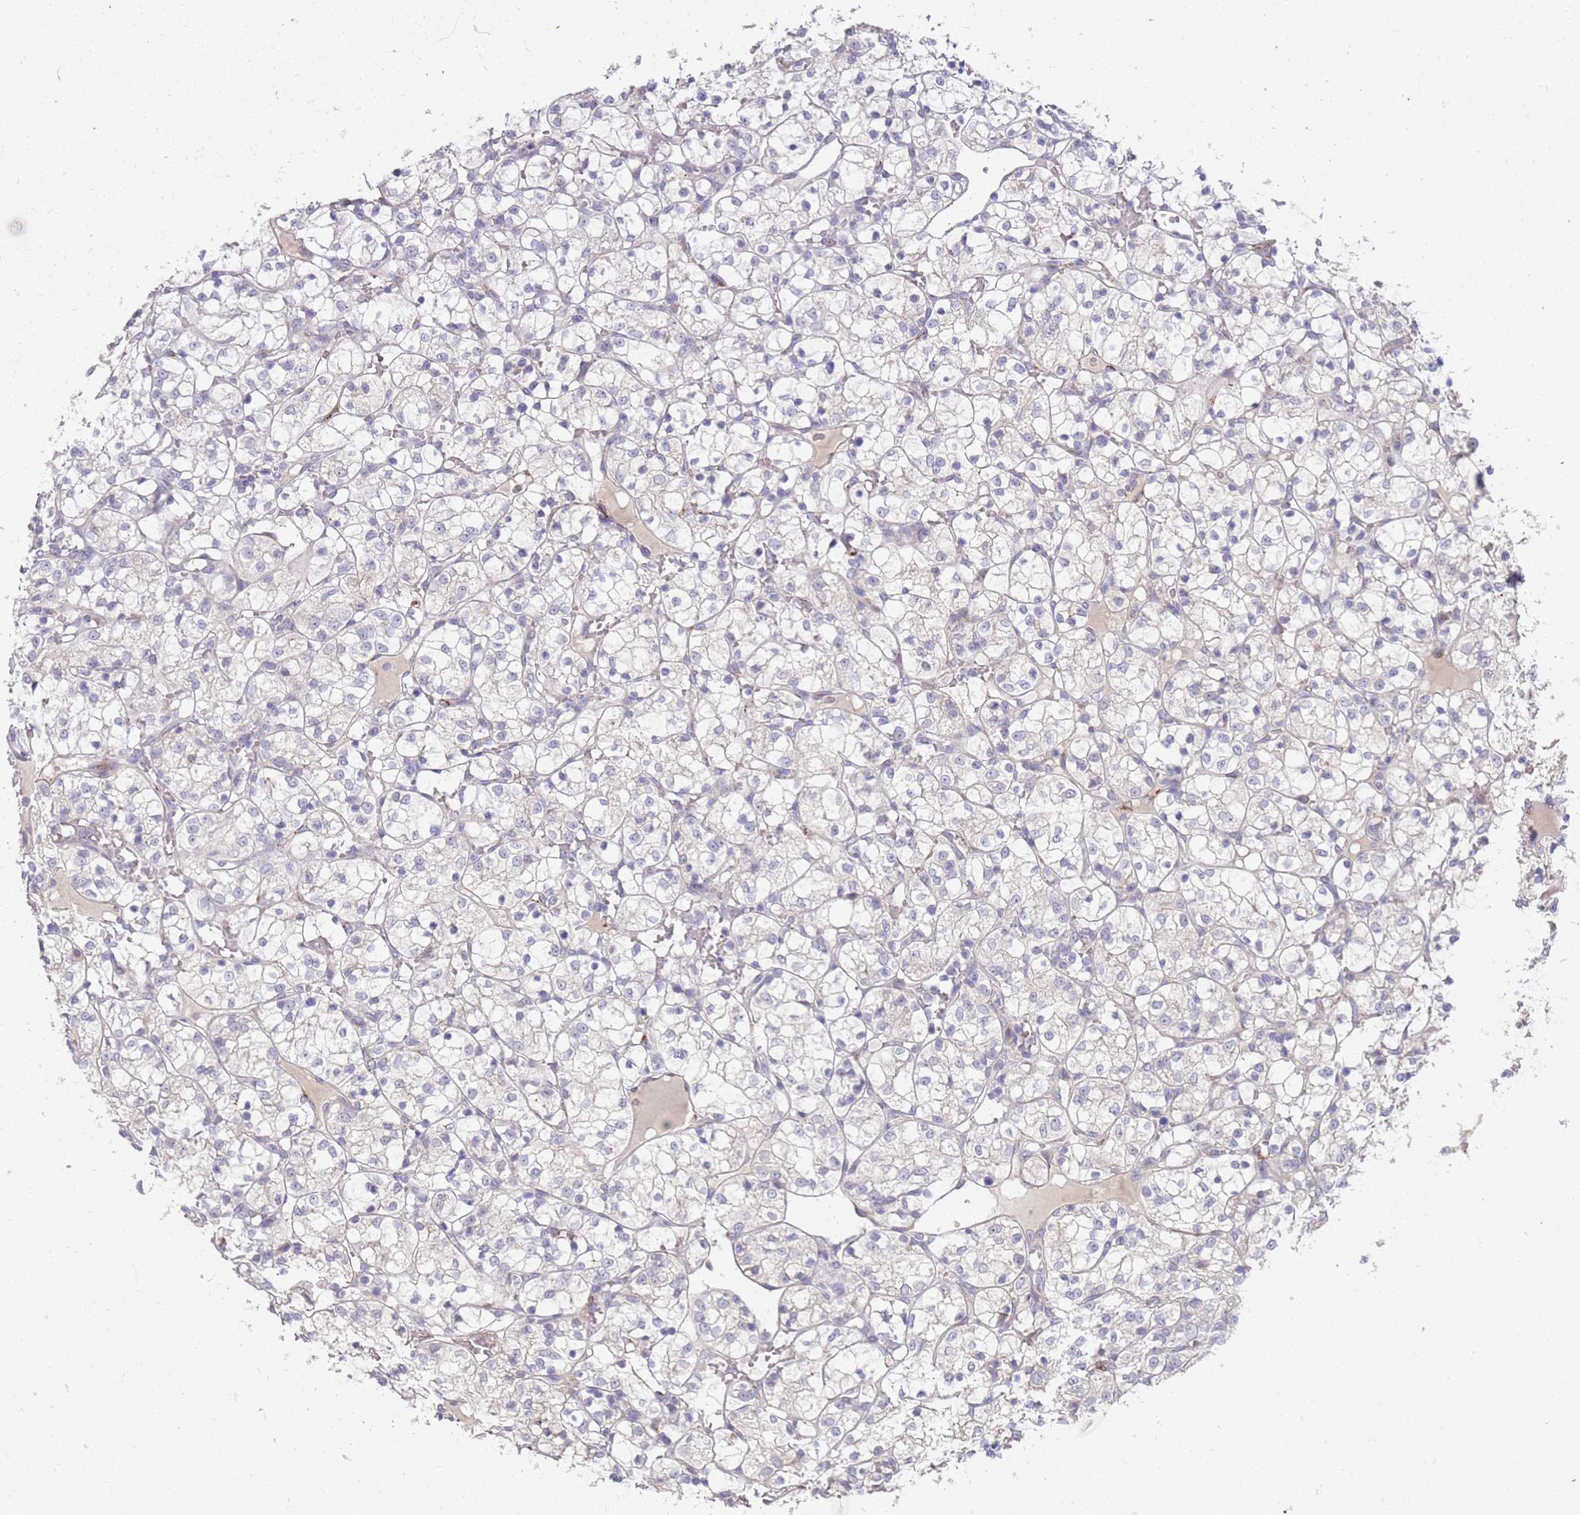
{"staining": {"intensity": "negative", "quantity": "none", "location": "none"}, "tissue": "renal cancer", "cell_type": "Tumor cells", "image_type": "cancer", "snomed": [{"axis": "morphology", "description": "Adenocarcinoma, NOS"}, {"axis": "topography", "description": "Kidney"}], "caption": "Histopathology image shows no significant protein staining in tumor cells of renal adenocarcinoma.", "gene": "NMUR2", "patient": {"sex": "female", "age": 69}}